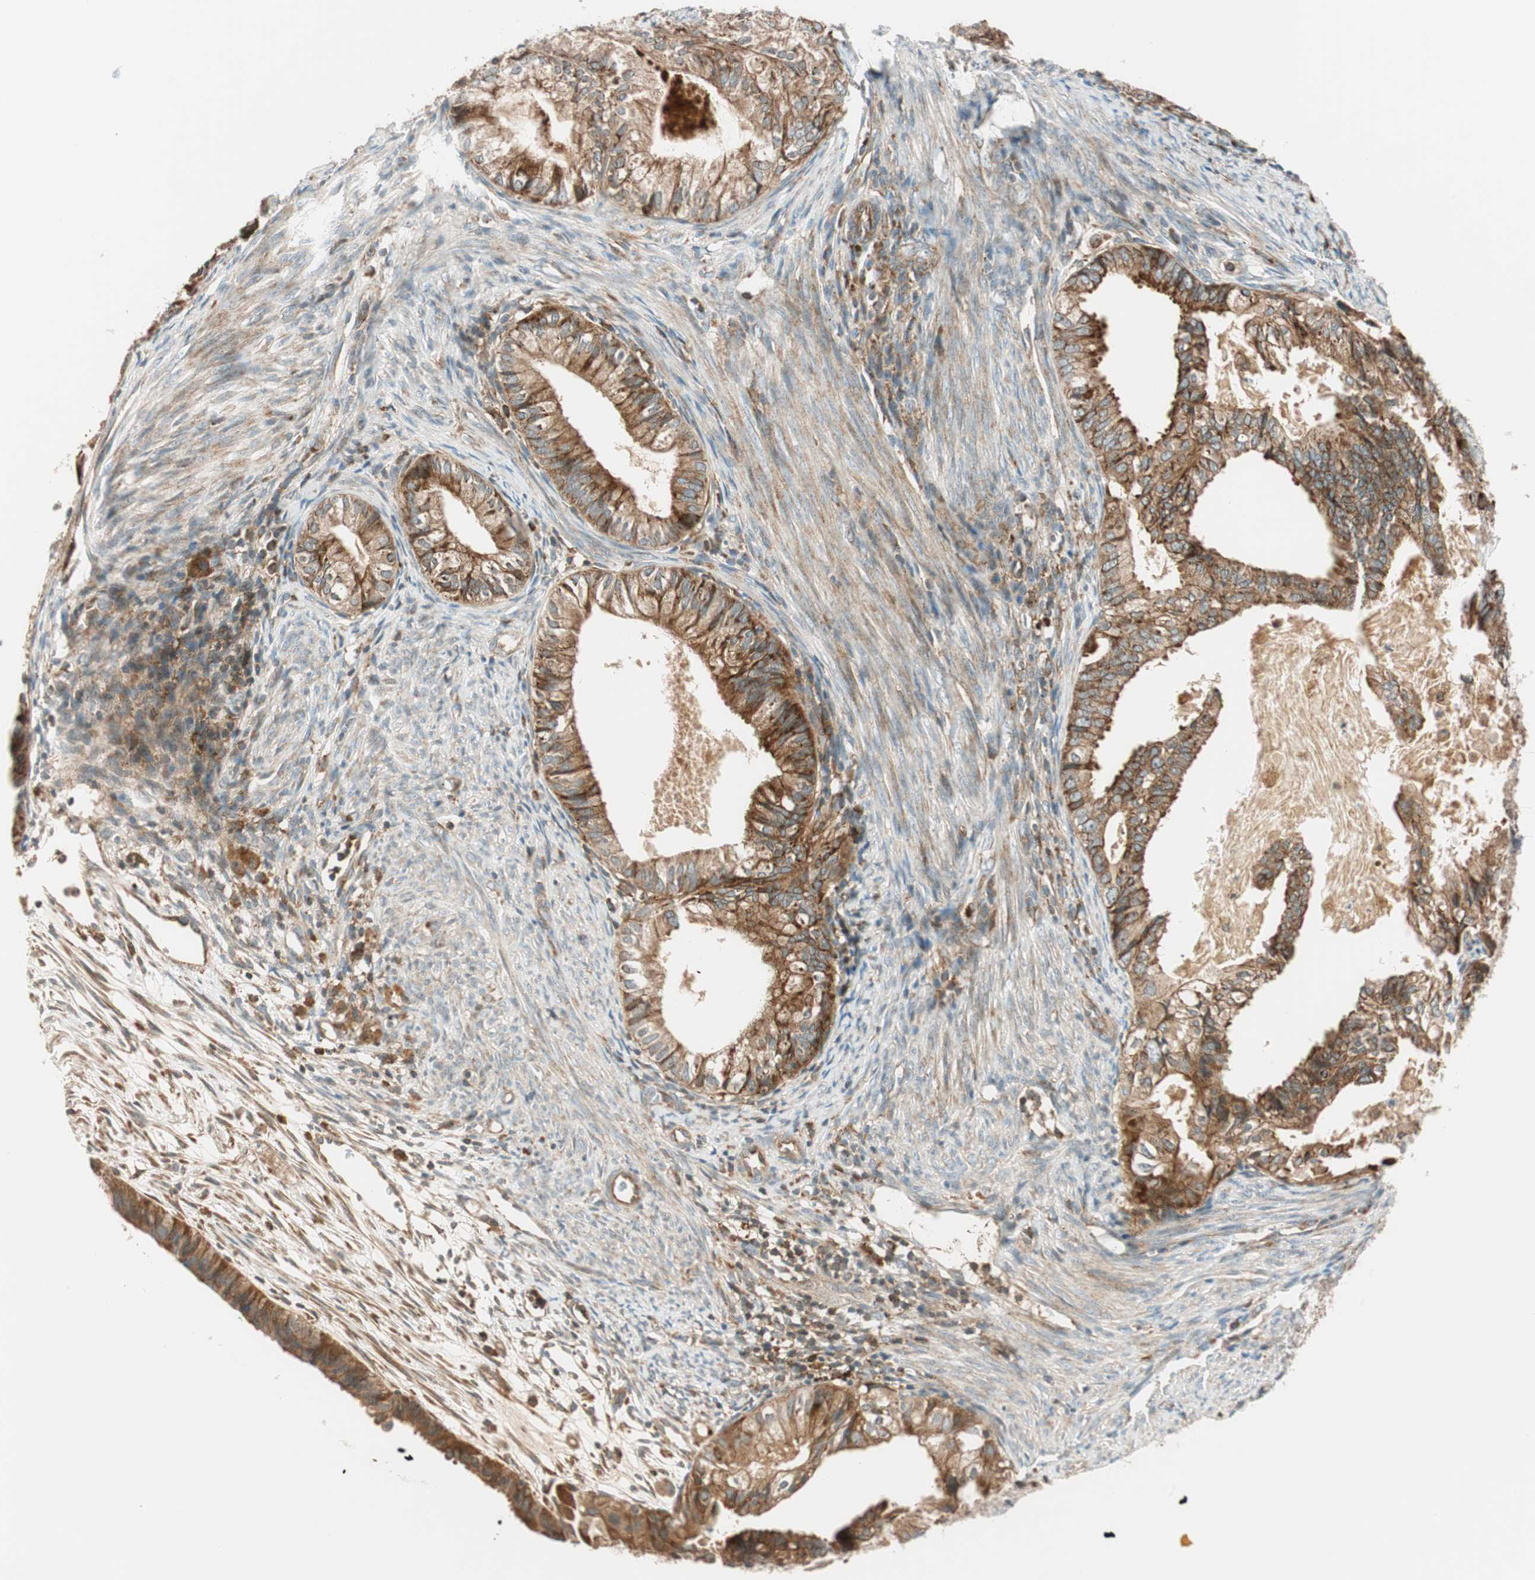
{"staining": {"intensity": "strong", "quantity": ">75%", "location": "cytoplasmic/membranous"}, "tissue": "cervical cancer", "cell_type": "Tumor cells", "image_type": "cancer", "snomed": [{"axis": "morphology", "description": "Normal tissue, NOS"}, {"axis": "morphology", "description": "Adenocarcinoma, NOS"}, {"axis": "topography", "description": "Cervix"}, {"axis": "topography", "description": "Endometrium"}], "caption": "Human adenocarcinoma (cervical) stained with a brown dye displays strong cytoplasmic/membranous positive staining in about >75% of tumor cells.", "gene": "ABI1", "patient": {"sex": "female", "age": 86}}